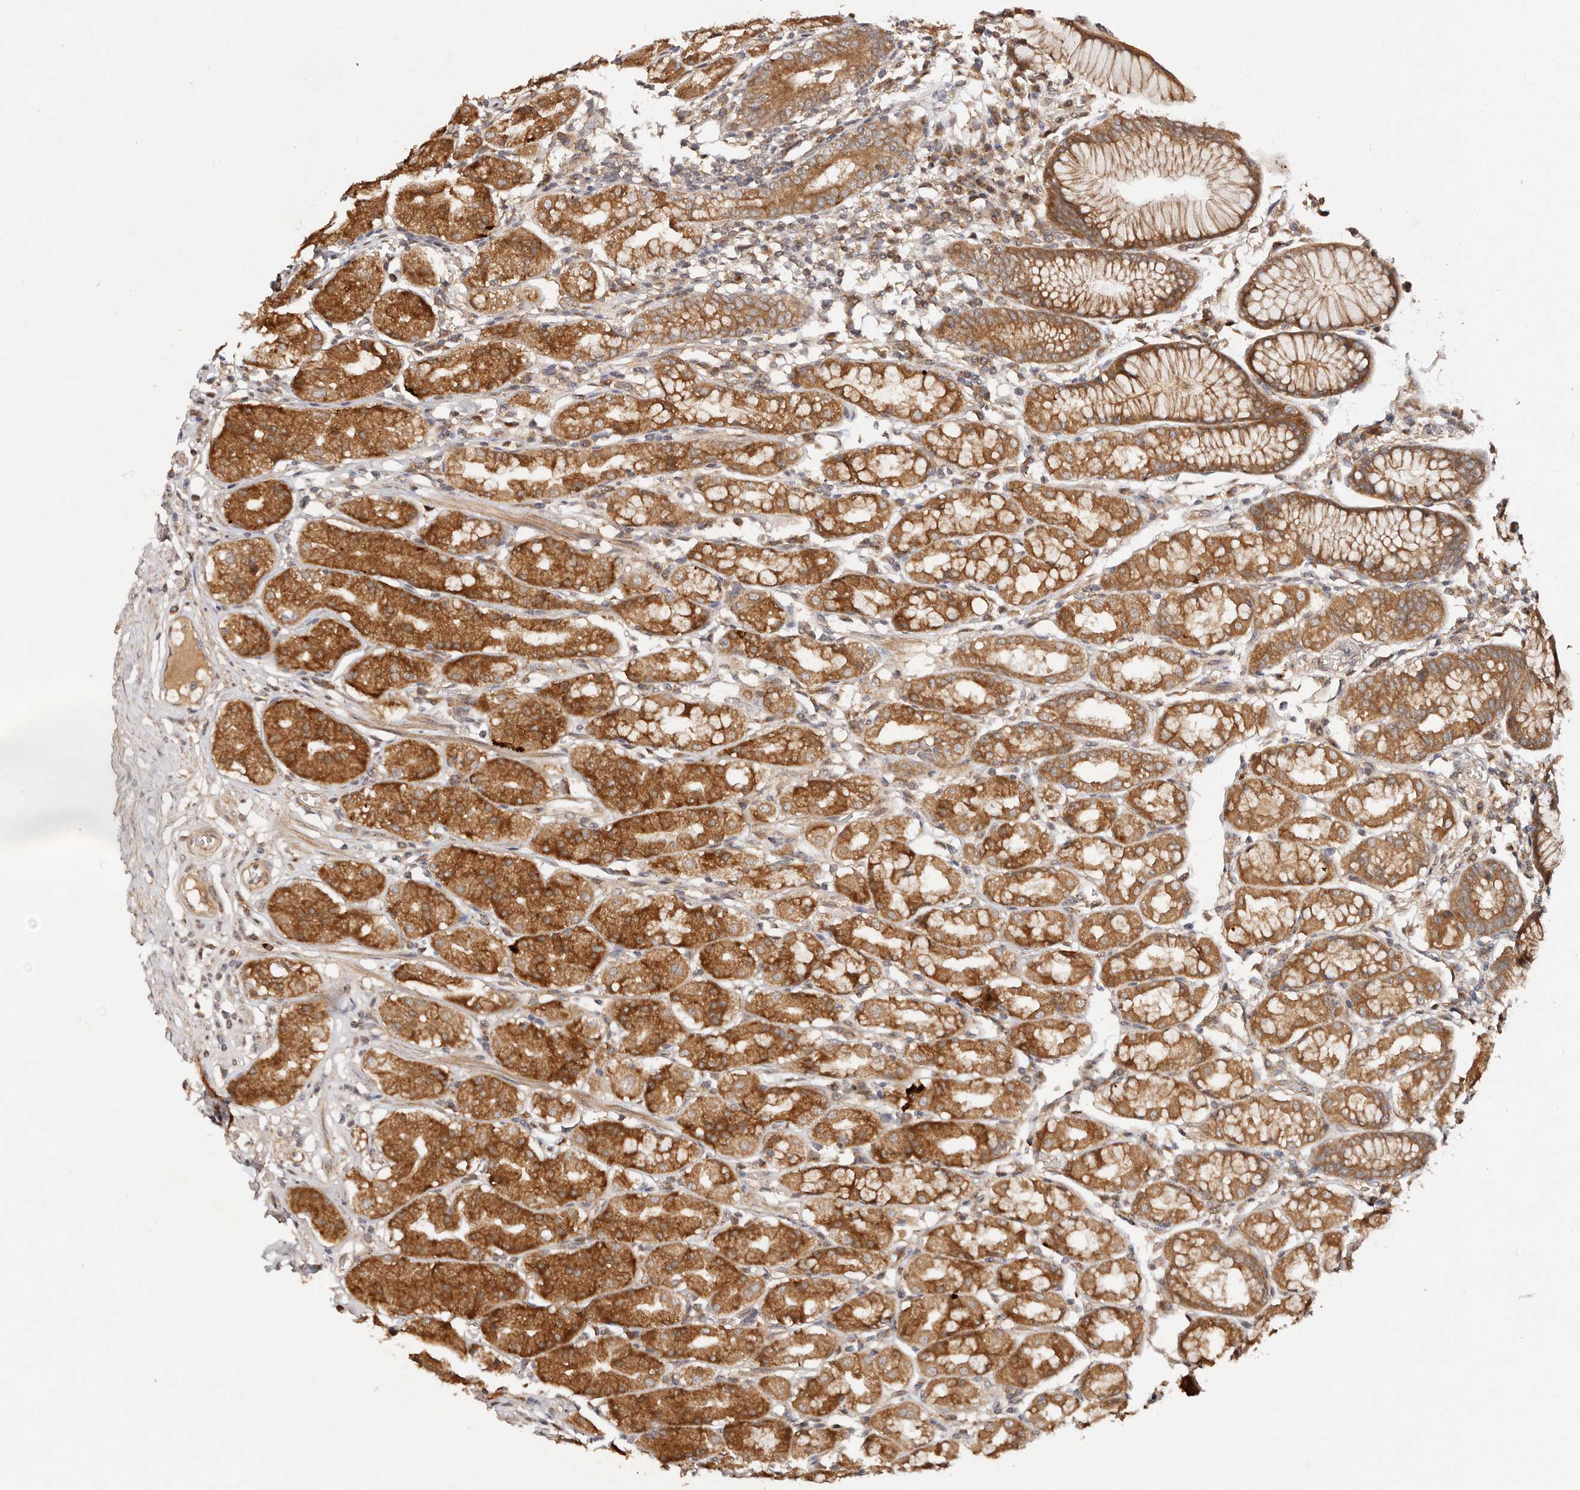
{"staining": {"intensity": "strong", "quantity": ">75%", "location": "cytoplasmic/membranous"}, "tissue": "stomach", "cell_type": "Glandular cells", "image_type": "normal", "snomed": [{"axis": "morphology", "description": "Normal tissue, NOS"}, {"axis": "topography", "description": "Stomach, lower"}], "caption": "Protein expression analysis of benign stomach shows strong cytoplasmic/membranous positivity in about >75% of glandular cells.", "gene": "DENND11", "patient": {"sex": "female", "age": 56}}